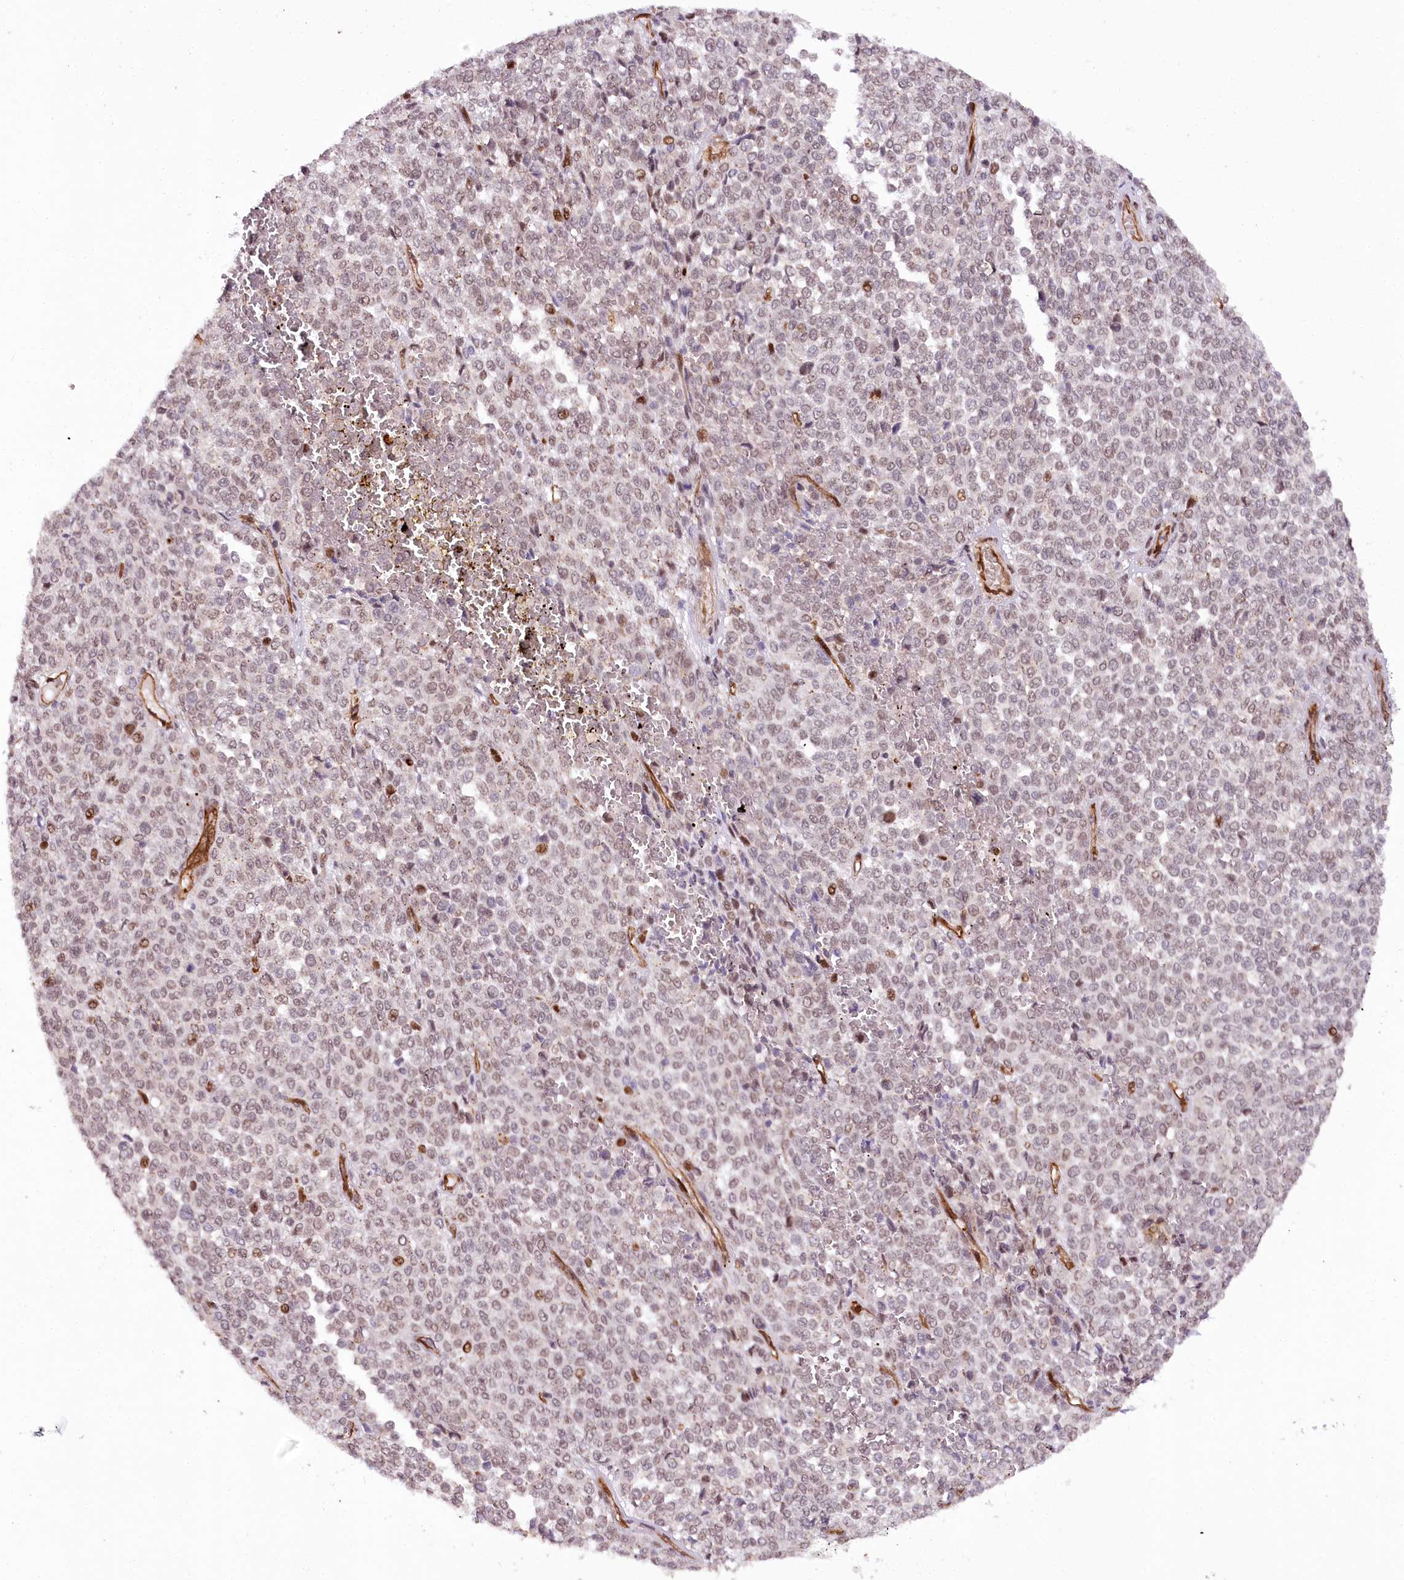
{"staining": {"intensity": "moderate", "quantity": "<25%", "location": "nuclear"}, "tissue": "melanoma", "cell_type": "Tumor cells", "image_type": "cancer", "snomed": [{"axis": "morphology", "description": "Malignant melanoma, Metastatic site"}, {"axis": "topography", "description": "Pancreas"}], "caption": "IHC staining of malignant melanoma (metastatic site), which shows low levels of moderate nuclear staining in about <25% of tumor cells indicating moderate nuclear protein expression. The staining was performed using DAB (3,3'-diaminobenzidine) (brown) for protein detection and nuclei were counterstained in hematoxylin (blue).", "gene": "COPG1", "patient": {"sex": "female", "age": 30}}